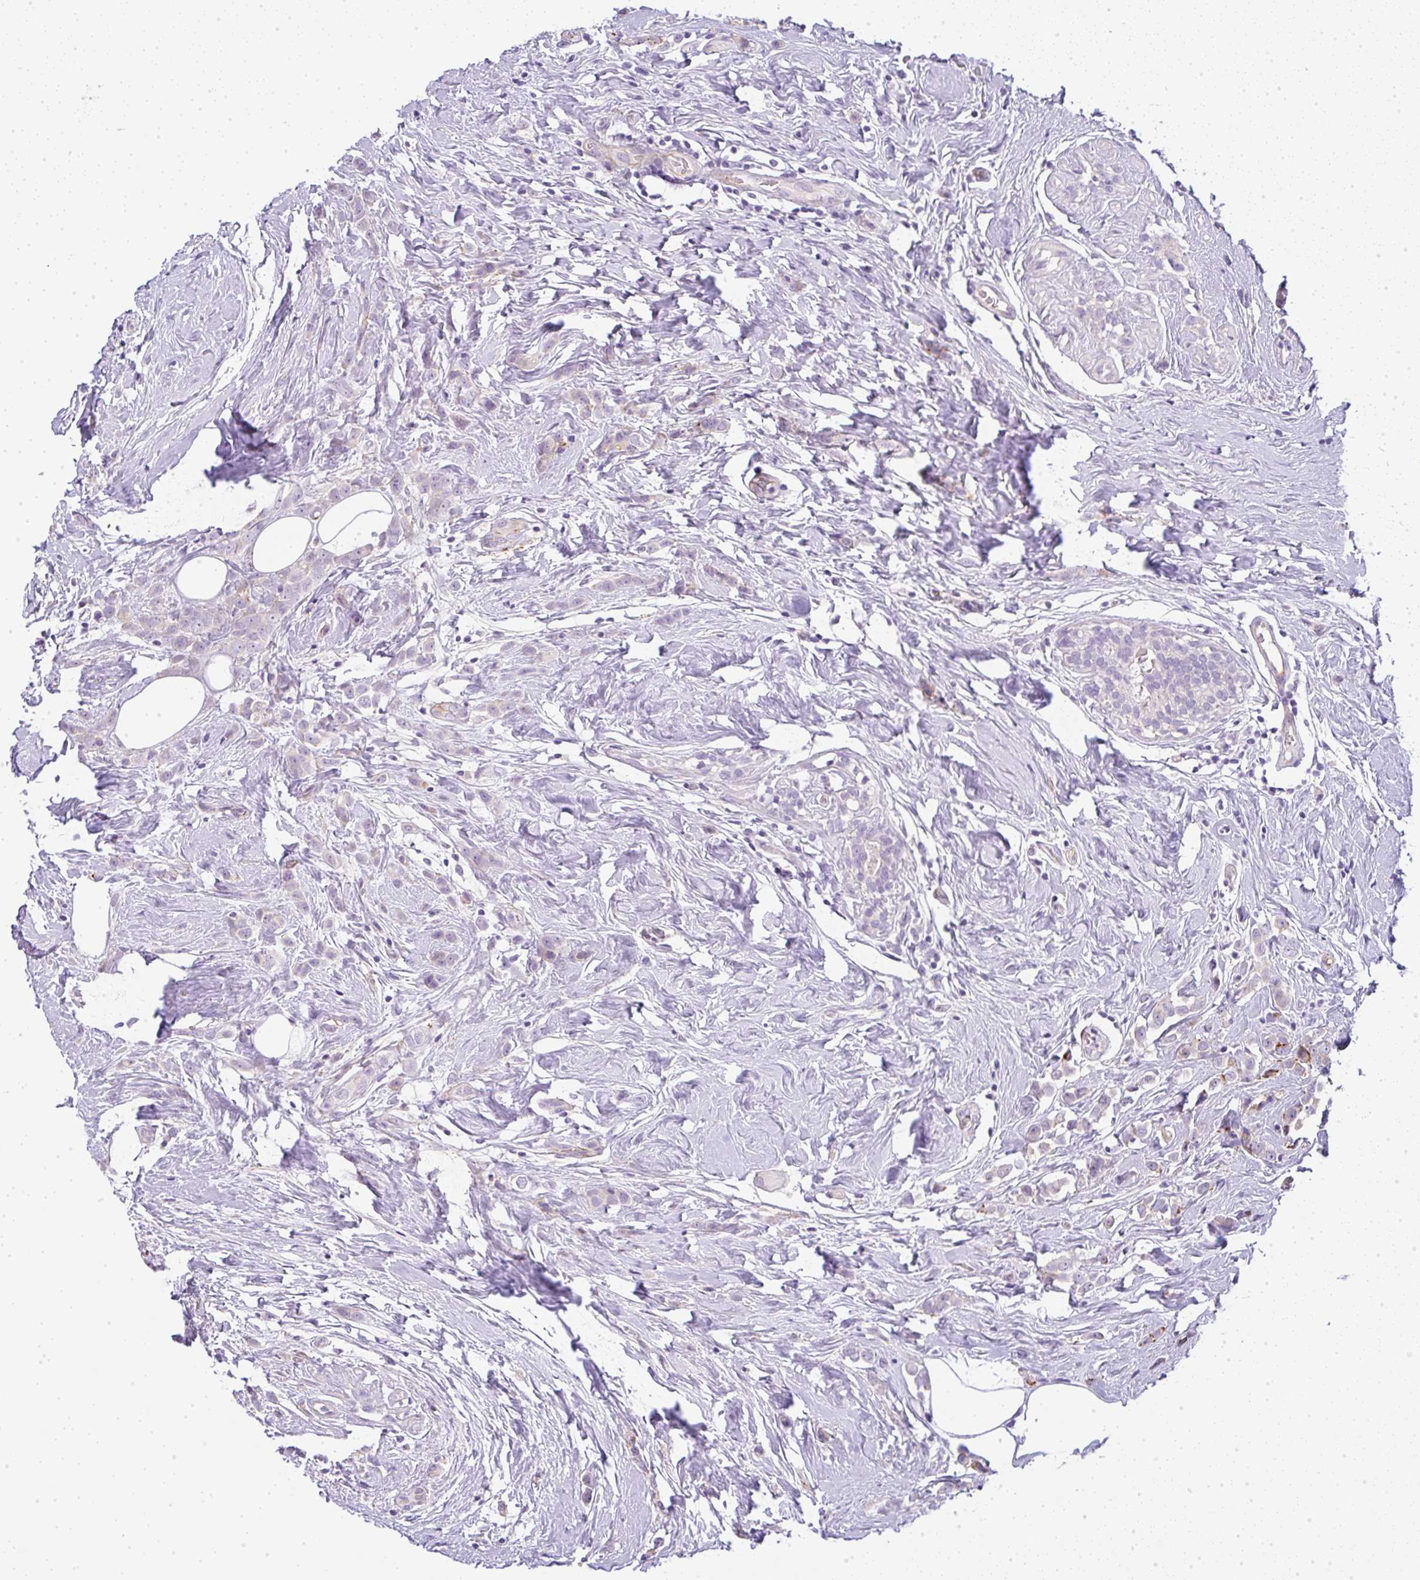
{"staining": {"intensity": "moderate", "quantity": "<25%", "location": "cytoplasmic/membranous"}, "tissue": "breast cancer", "cell_type": "Tumor cells", "image_type": "cancer", "snomed": [{"axis": "morphology", "description": "Duct carcinoma"}, {"axis": "topography", "description": "Breast"}], "caption": "Breast cancer (invasive ductal carcinoma) stained with a protein marker displays moderate staining in tumor cells.", "gene": "LPAR4", "patient": {"sex": "female", "age": 80}}